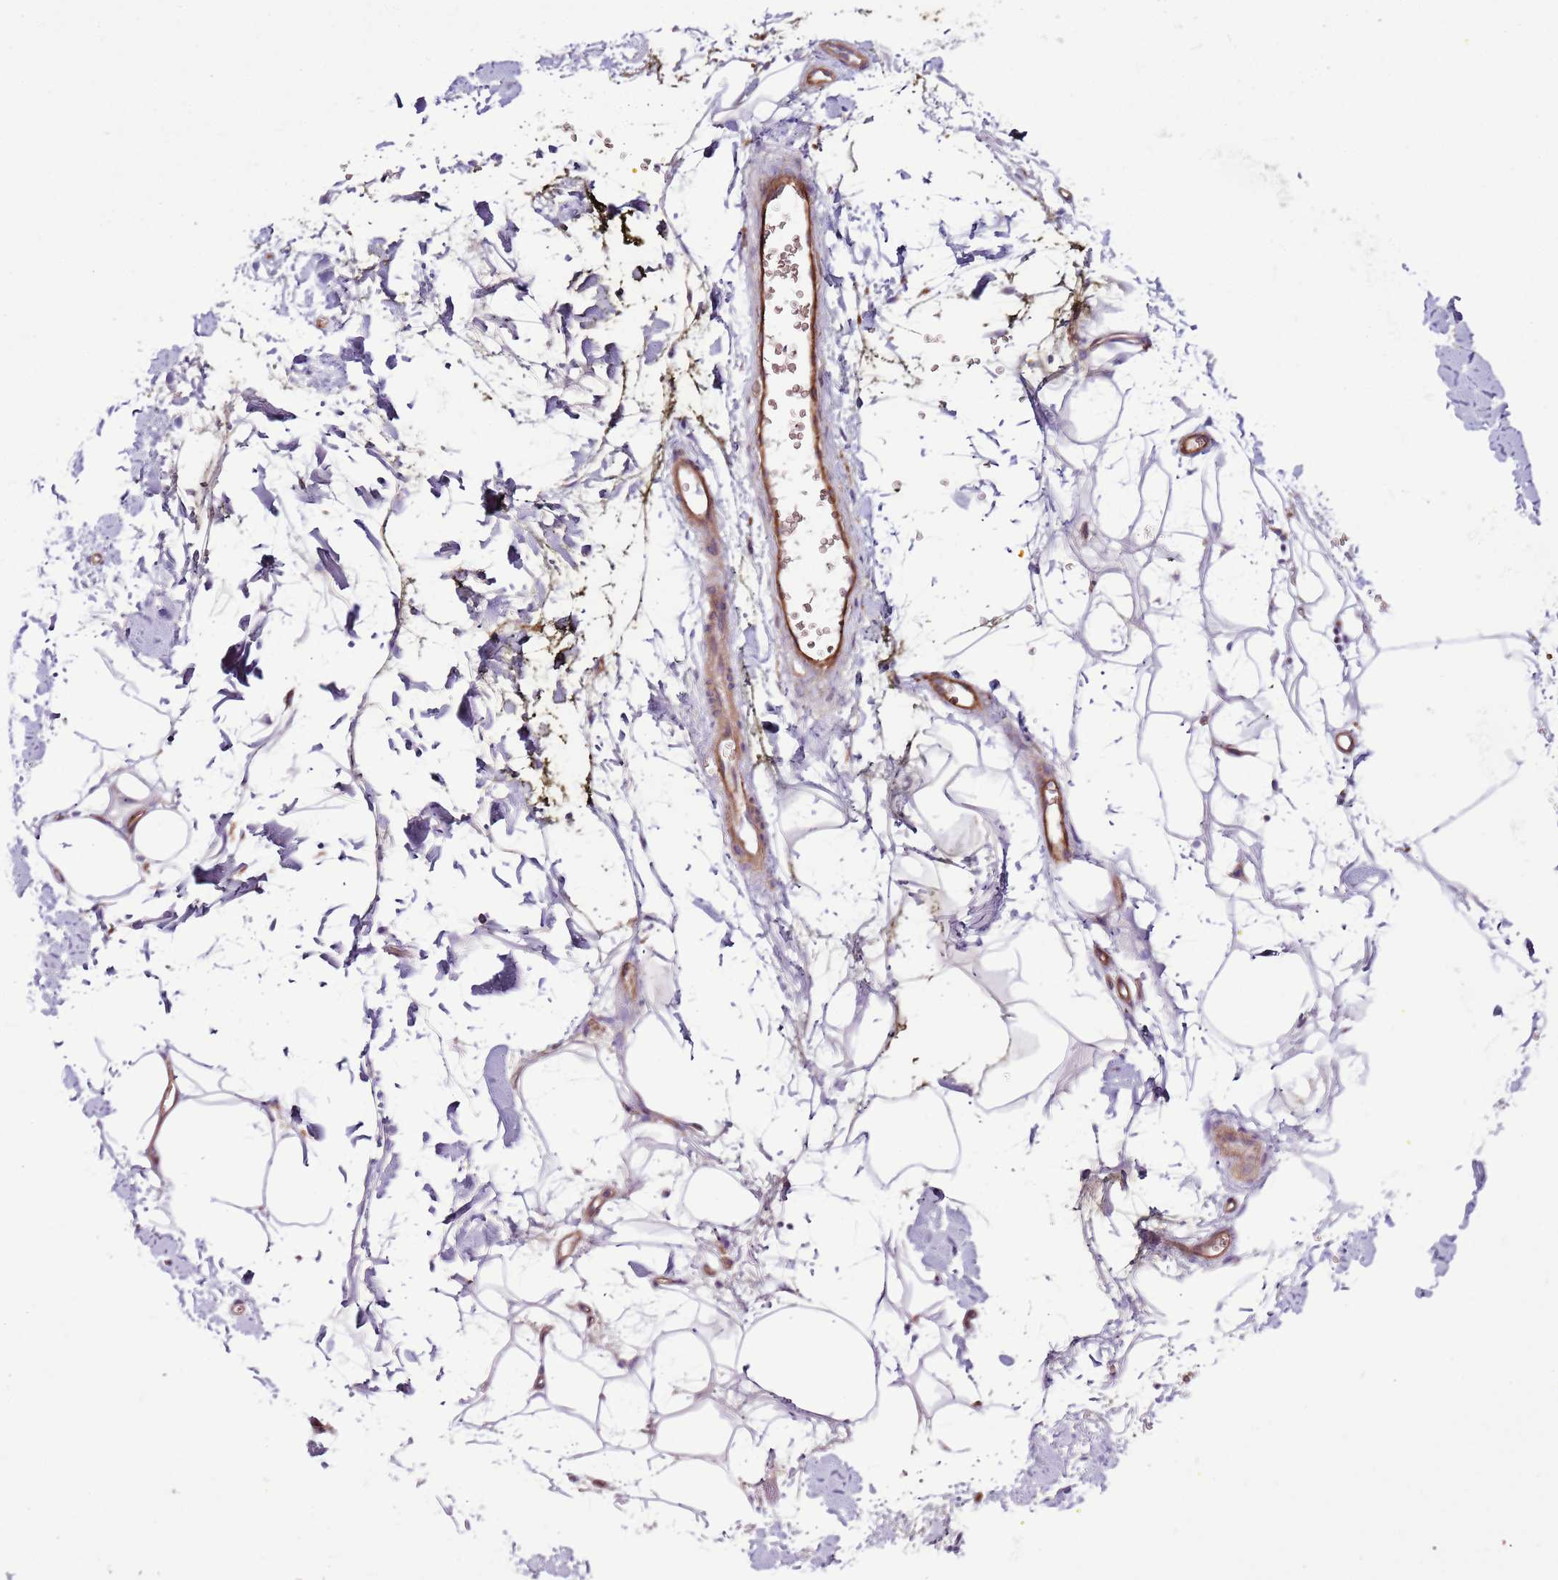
{"staining": {"intensity": "negative", "quantity": "none", "location": "none"}, "tissue": "adipose tissue", "cell_type": "Adipocytes", "image_type": "normal", "snomed": [{"axis": "morphology", "description": "Normal tissue, NOS"}, {"axis": "morphology", "description": "Adenocarcinoma, NOS"}, {"axis": "topography", "description": "Pancreas"}, {"axis": "topography", "description": "Peripheral nerve tissue"}], "caption": "Immunohistochemistry histopathology image of benign adipose tissue: human adipose tissue stained with DAB (3,3'-diaminobenzidine) displays no significant protein expression in adipocytes.", "gene": "GFRAL", "patient": {"sex": "male", "age": 59}}